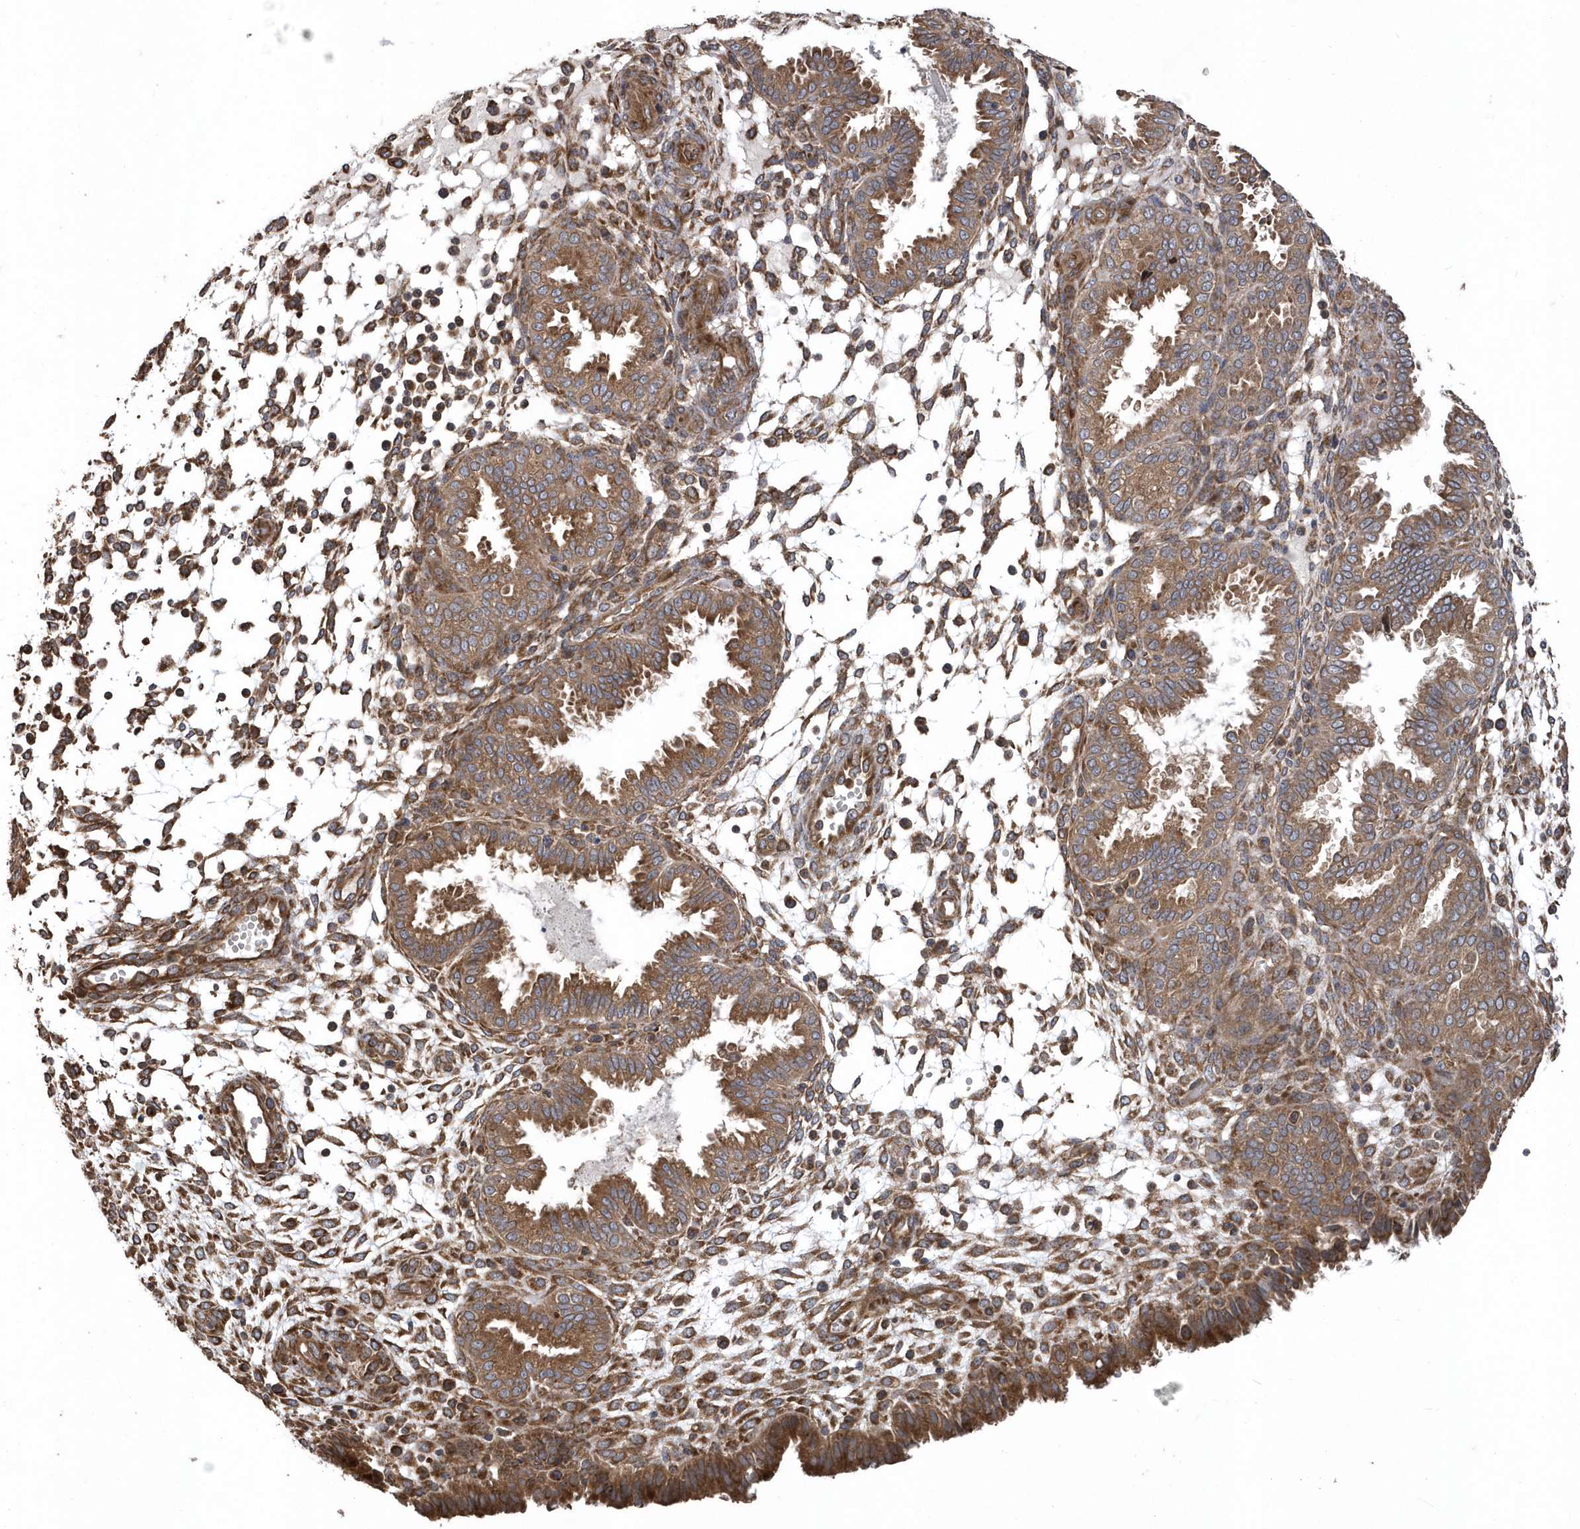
{"staining": {"intensity": "moderate", "quantity": ">75%", "location": "cytoplasmic/membranous"}, "tissue": "endometrium", "cell_type": "Cells in endometrial stroma", "image_type": "normal", "snomed": [{"axis": "morphology", "description": "Normal tissue, NOS"}, {"axis": "topography", "description": "Endometrium"}], "caption": "Immunohistochemical staining of normal human endometrium displays >75% levels of moderate cytoplasmic/membranous protein expression in approximately >75% of cells in endometrial stroma.", "gene": "WASHC5", "patient": {"sex": "female", "age": 33}}